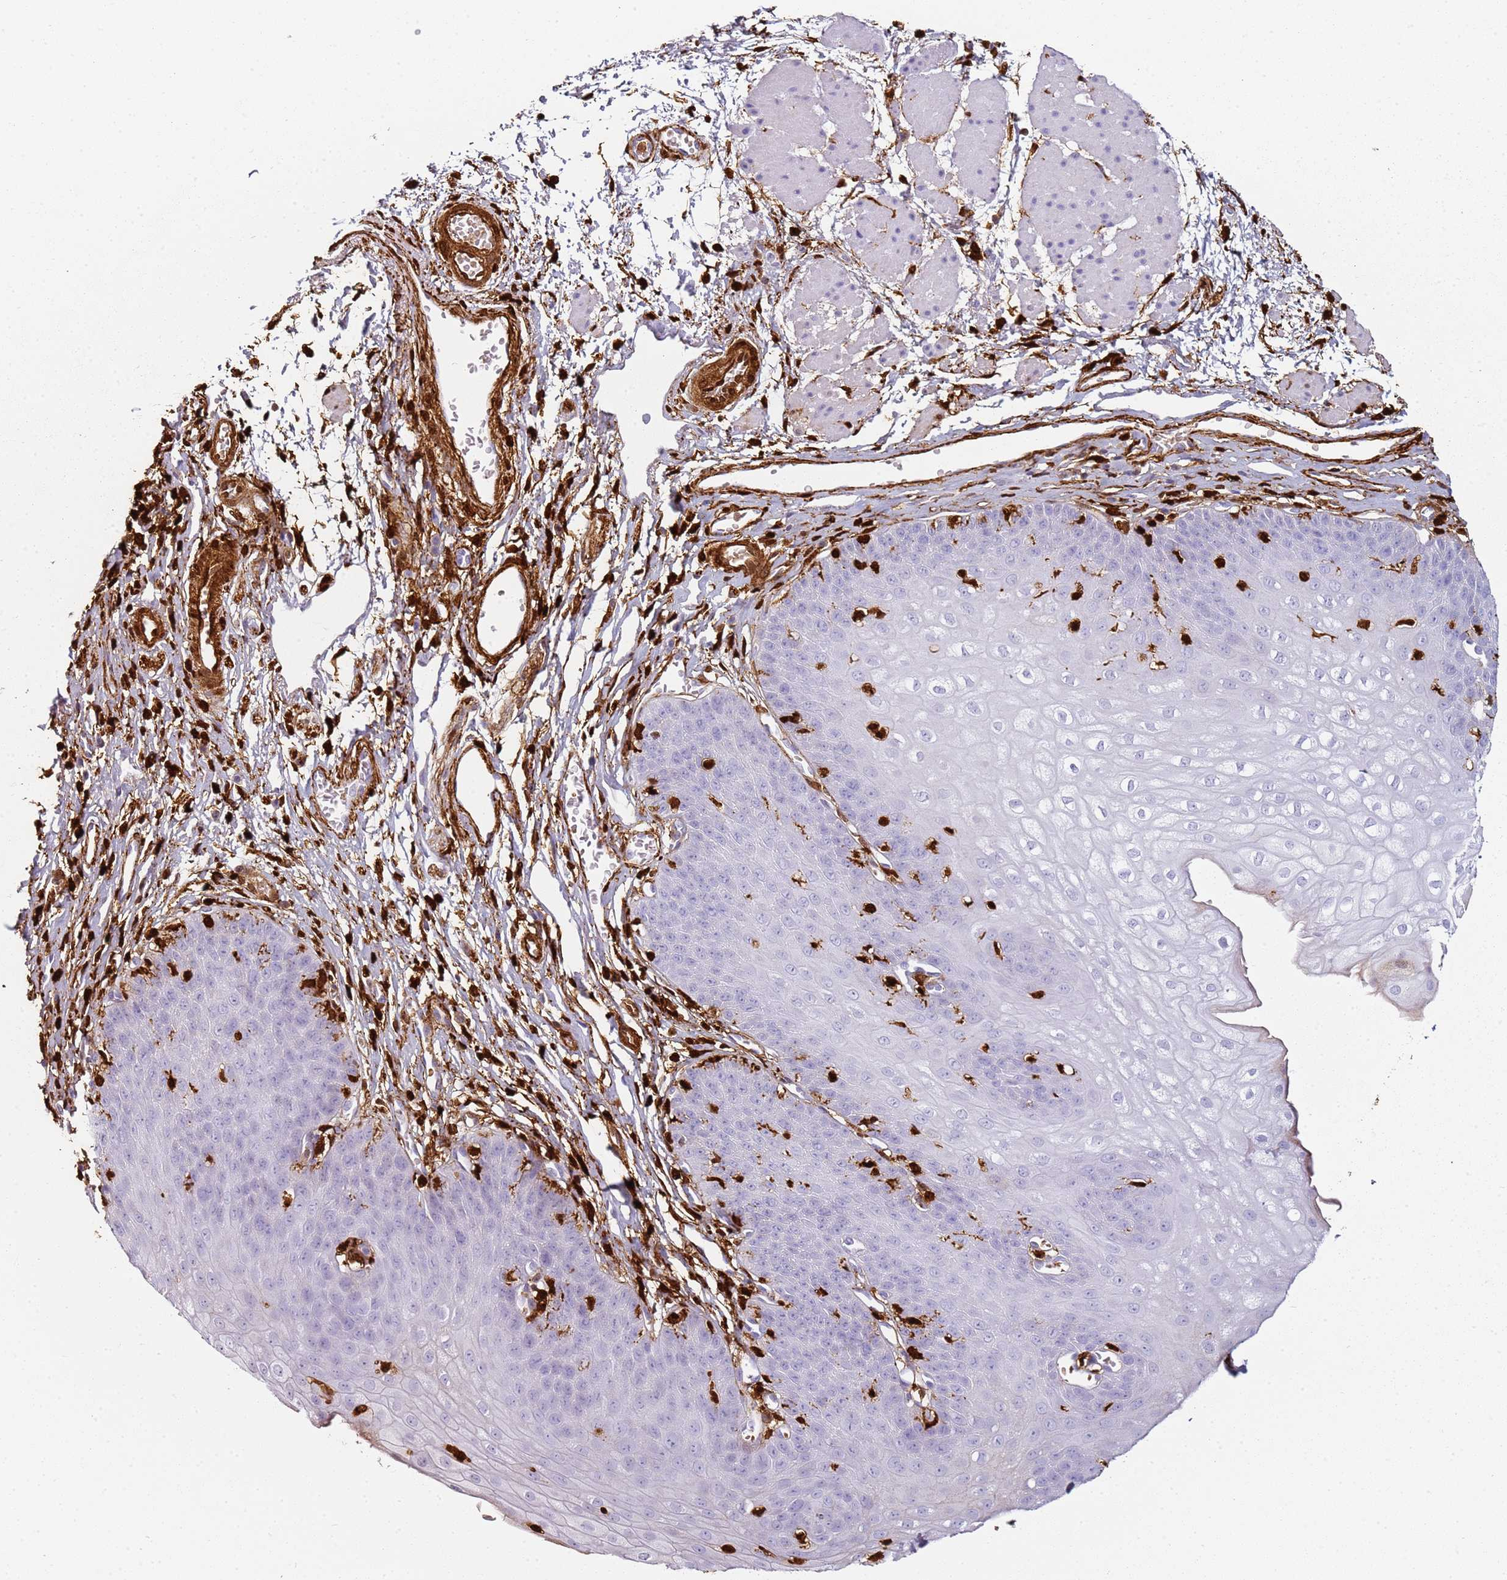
{"staining": {"intensity": "negative", "quantity": "none", "location": "none"}, "tissue": "esophagus", "cell_type": "Squamous epithelial cells", "image_type": "normal", "snomed": [{"axis": "morphology", "description": "Normal tissue, NOS"}, {"axis": "topography", "description": "Esophagus"}], "caption": "This is an immunohistochemistry (IHC) image of normal human esophagus. There is no expression in squamous epithelial cells.", "gene": "S100A4", "patient": {"sex": "male", "age": 71}}